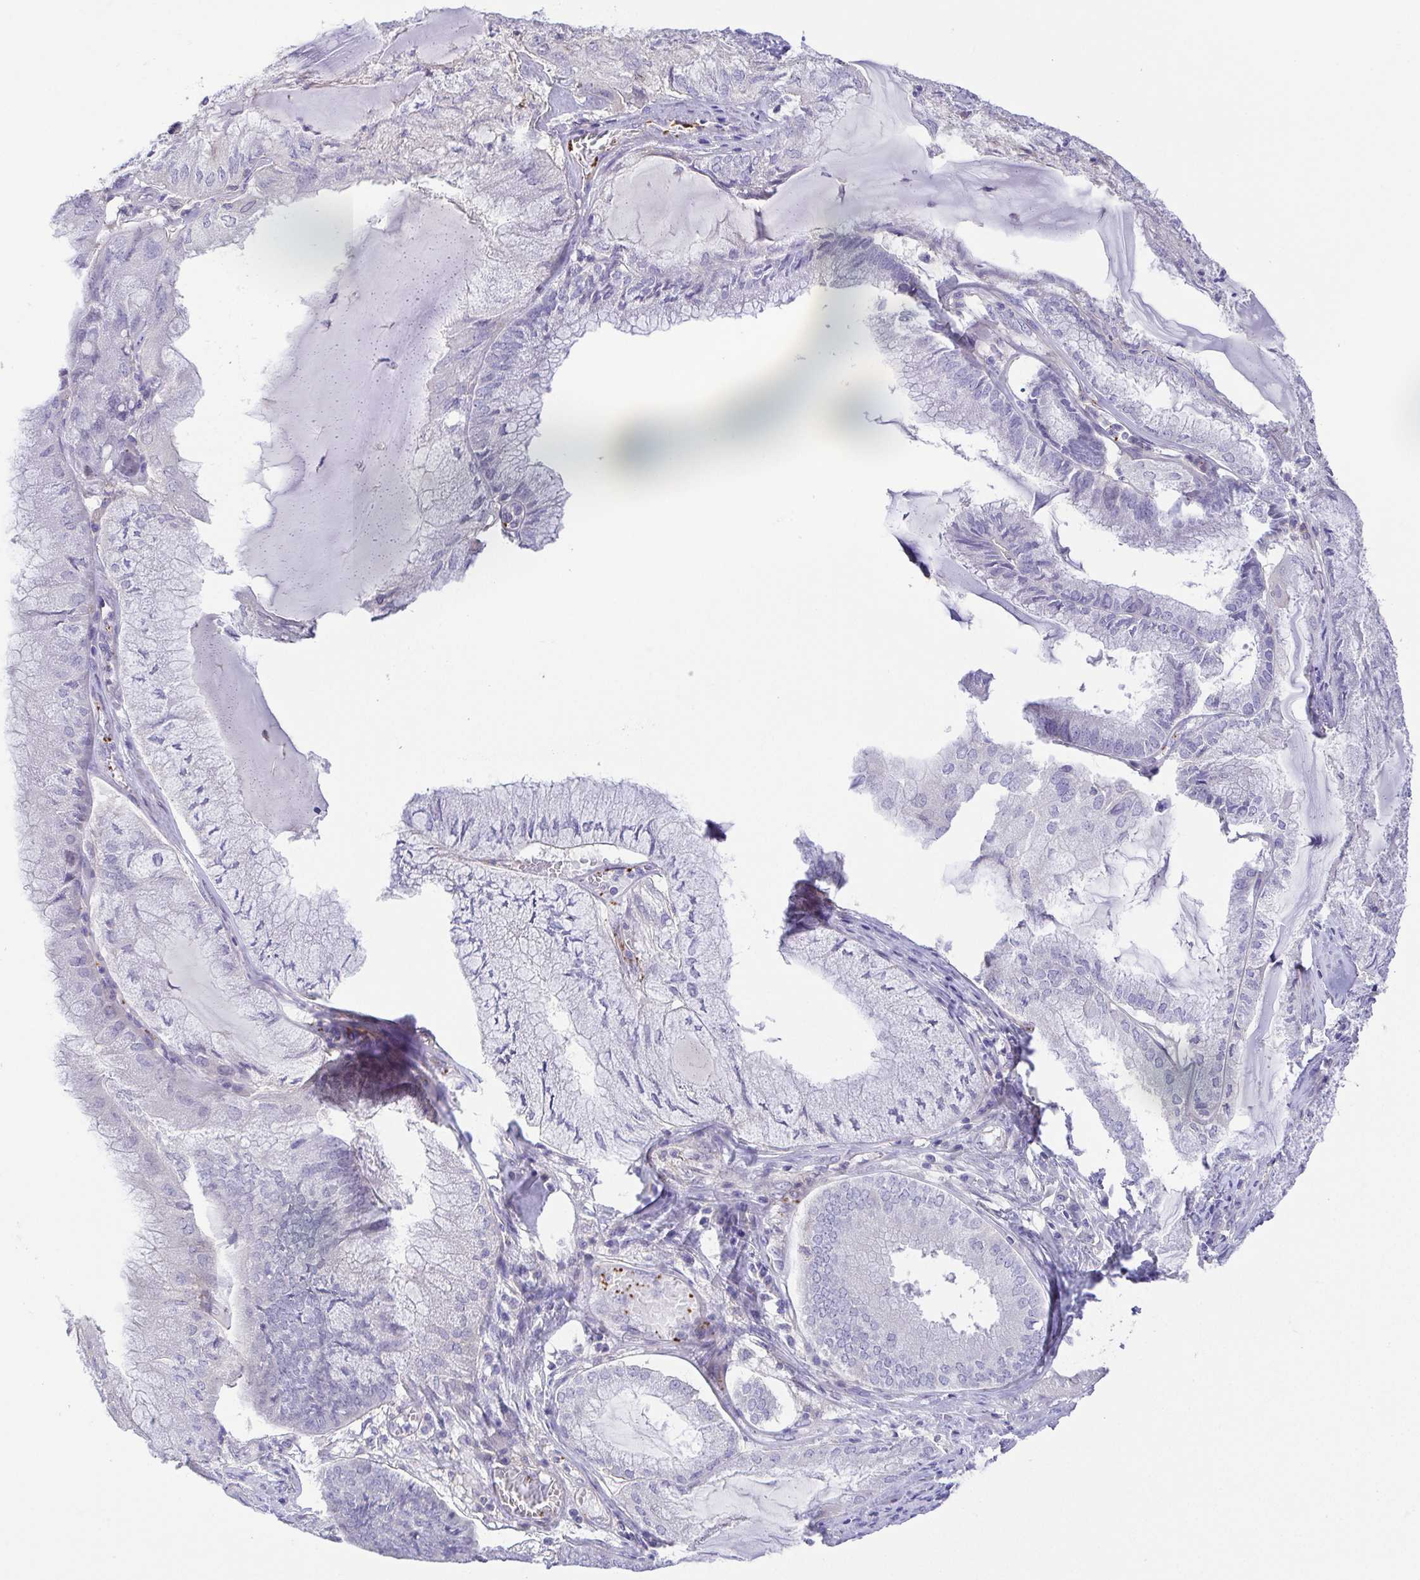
{"staining": {"intensity": "negative", "quantity": "none", "location": "none"}, "tissue": "endometrial cancer", "cell_type": "Tumor cells", "image_type": "cancer", "snomed": [{"axis": "morphology", "description": "Carcinoma, NOS"}, {"axis": "topography", "description": "Endometrium"}], "caption": "Carcinoma (endometrial) was stained to show a protein in brown. There is no significant staining in tumor cells. (Stains: DAB (3,3'-diaminobenzidine) immunohistochemistry (IHC) with hematoxylin counter stain, Microscopy: brightfield microscopy at high magnification).", "gene": "PRR14L", "patient": {"sex": "female", "age": 62}}